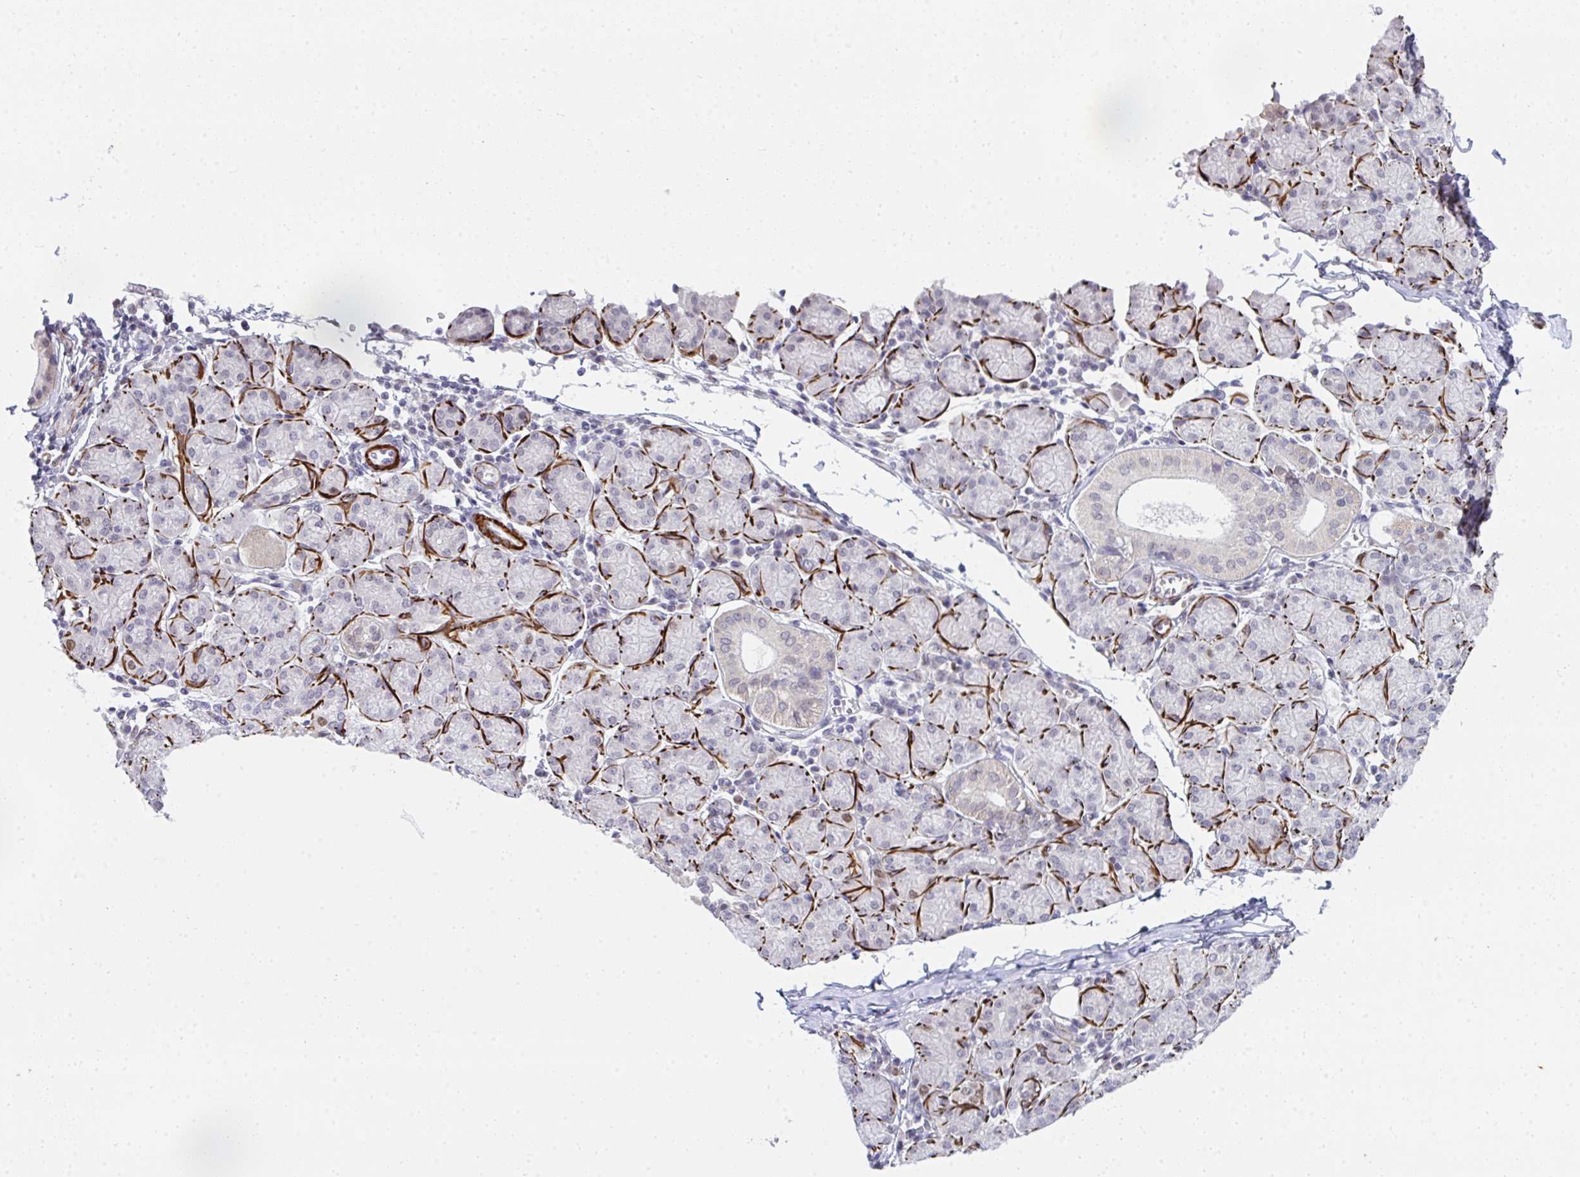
{"staining": {"intensity": "negative", "quantity": "none", "location": "none"}, "tissue": "salivary gland", "cell_type": "Glandular cells", "image_type": "normal", "snomed": [{"axis": "morphology", "description": "Normal tissue, NOS"}, {"axis": "morphology", "description": "Inflammation, NOS"}, {"axis": "topography", "description": "Lymph node"}, {"axis": "topography", "description": "Salivary gland"}], "caption": "This is an immunohistochemistry histopathology image of unremarkable human salivary gland. There is no expression in glandular cells.", "gene": "GINS2", "patient": {"sex": "male", "age": 3}}